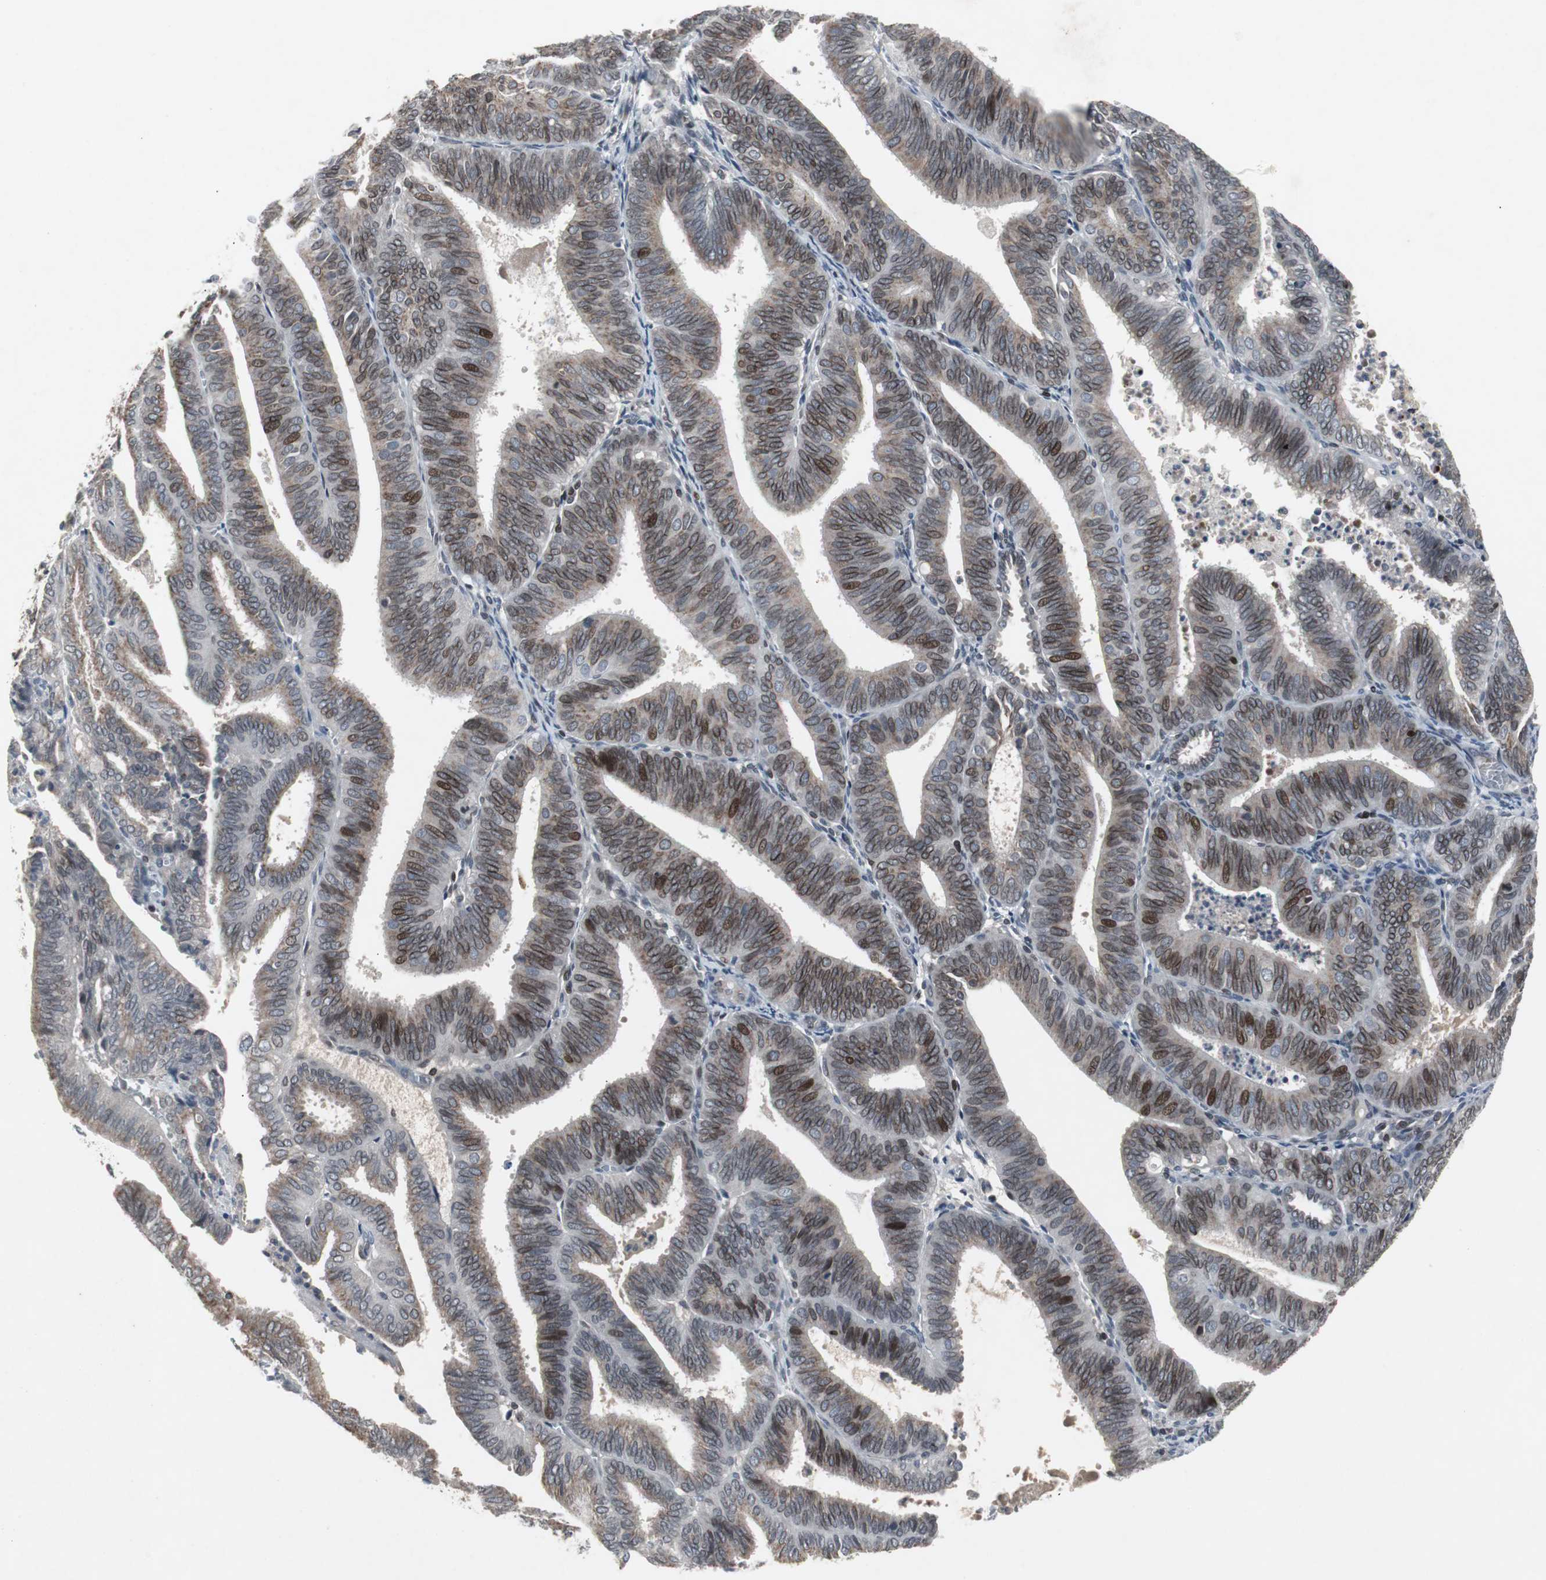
{"staining": {"intensity": "moderate", "quantity": "25%-75%", "location": "cytoplasmic/membranous,nuclear"}, "tissue": "endometrial cancer", "cell_type": "Tumor cells", "image_type": "cancer", "snomed": [{"axis": "morphology", "description": "Adenocarcinoma, NOS"}, {"axis": "topography", "description": "Uterus"}], "caption": "IHC photomicrograph of neoplastic tissue: endometrial cancer (adenocarcinoma) stained using immunohistochemistry (IHC) demonstrates medium levels of moderate protein expression localized specifically in the cytoplasmic/membranous and nuclear of tumor cells, appearing as a cytoplasmic/membranous and nuclear brown color.", "gene": "ZNF396", "patient": {"sex": "female", "age": 60}}